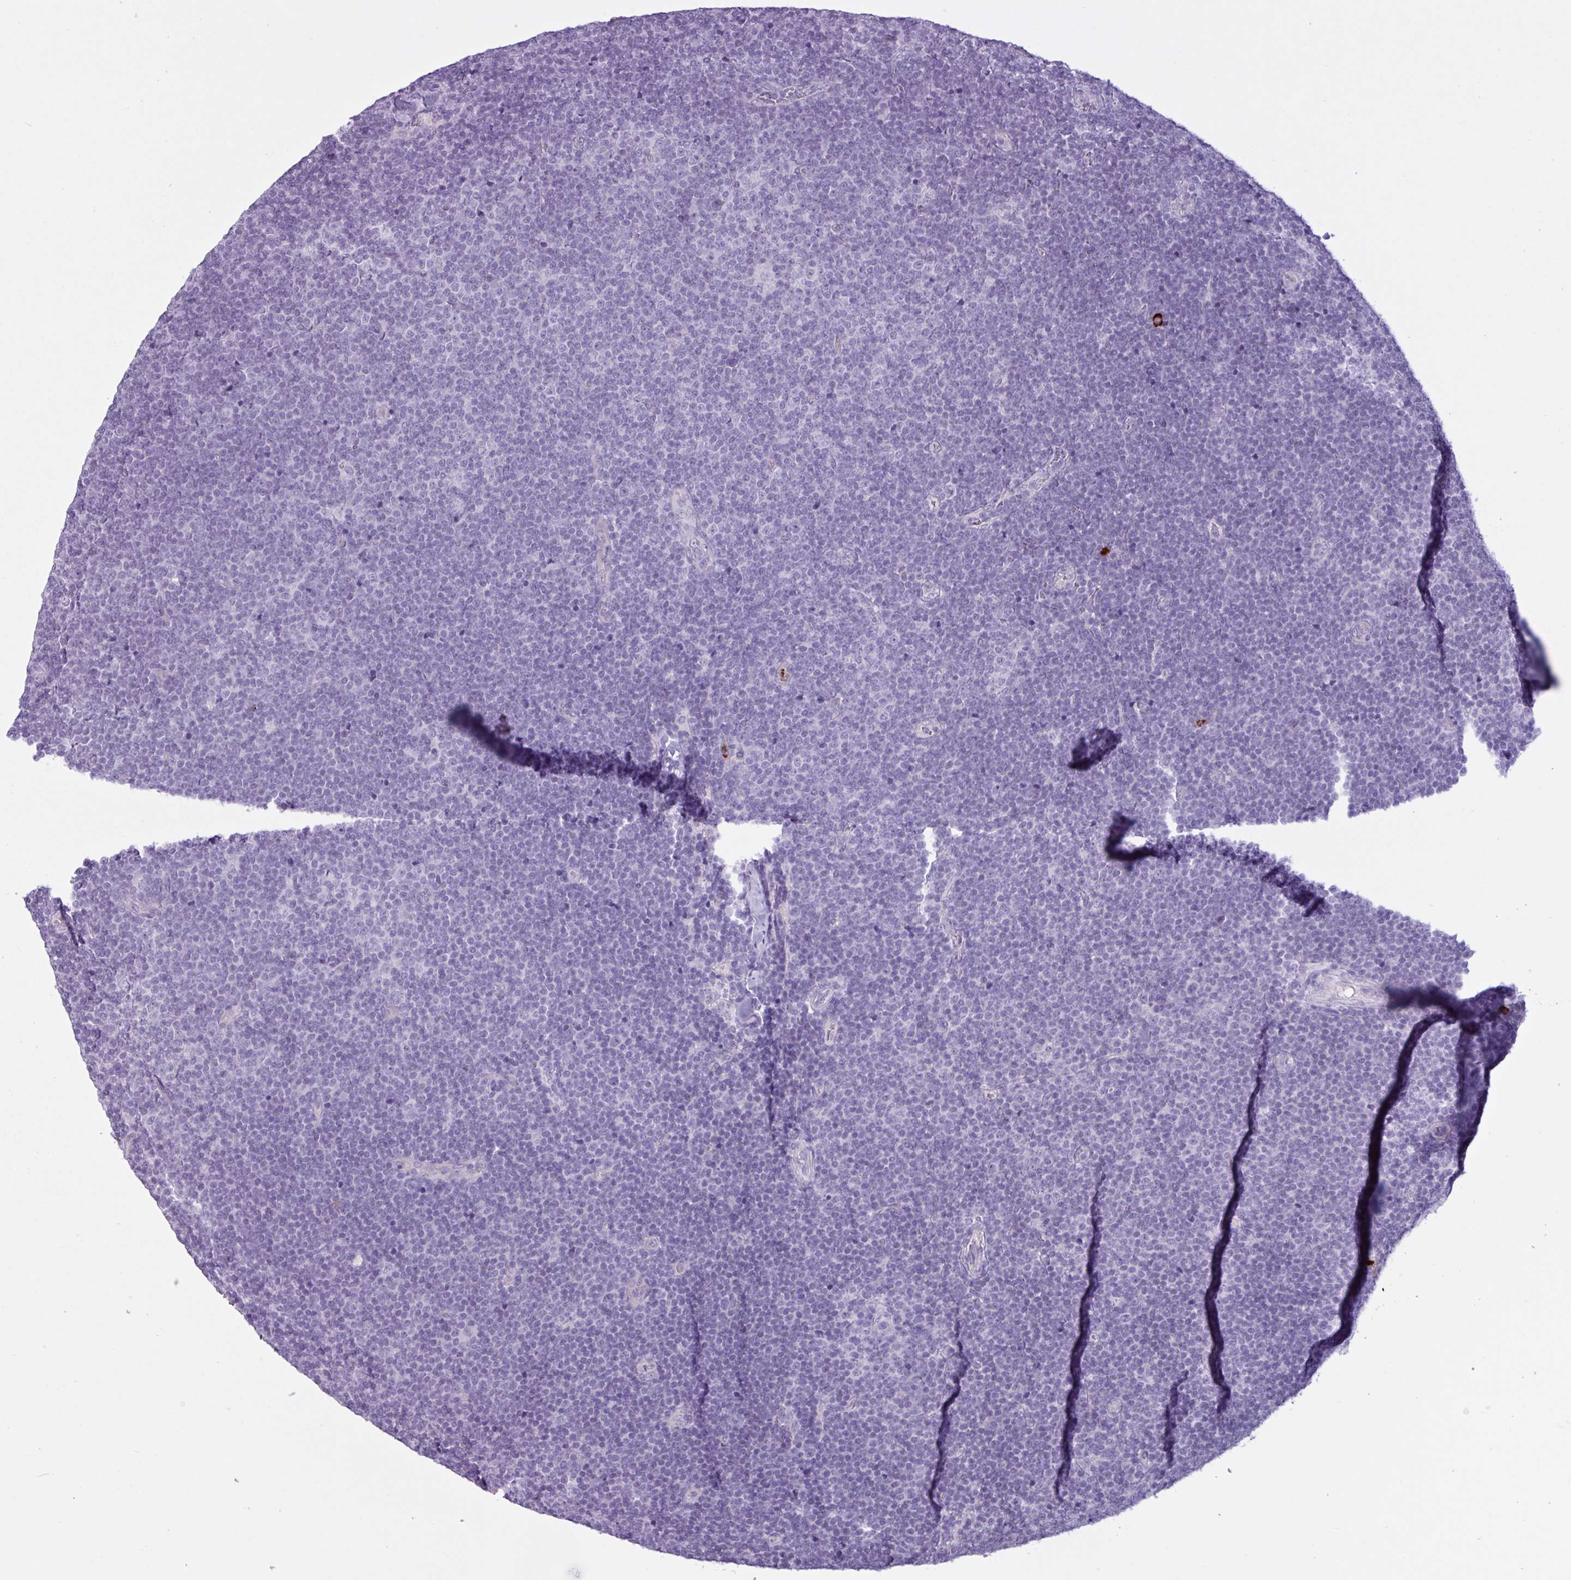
{"staining": {"intensity": "negative", "quantity": "none", "location": "none"}, "tissue": "lymphoma", "cell_type": "Tumor cells", "image_type": "cancer", "snomed": [{"axis": "morphology", "description": "Malignant lymphoma, non-Hodgkin's type, Low grade"}, {"axis": "topography", "description": "Lymph node"}], "caption": "Immunohistochemistry (IHC) of low-grade malignant lymphoma, non-Hodgkin's type demonstrates no expression in tumor cells. The staining is performed using DAB (3,3'-diaminobenzidine) brown chromogen with nuclei counter-stained in using hematoxylin.", "gene": "TMEM178A", "patient": {"sex": "male", "age": 48}}